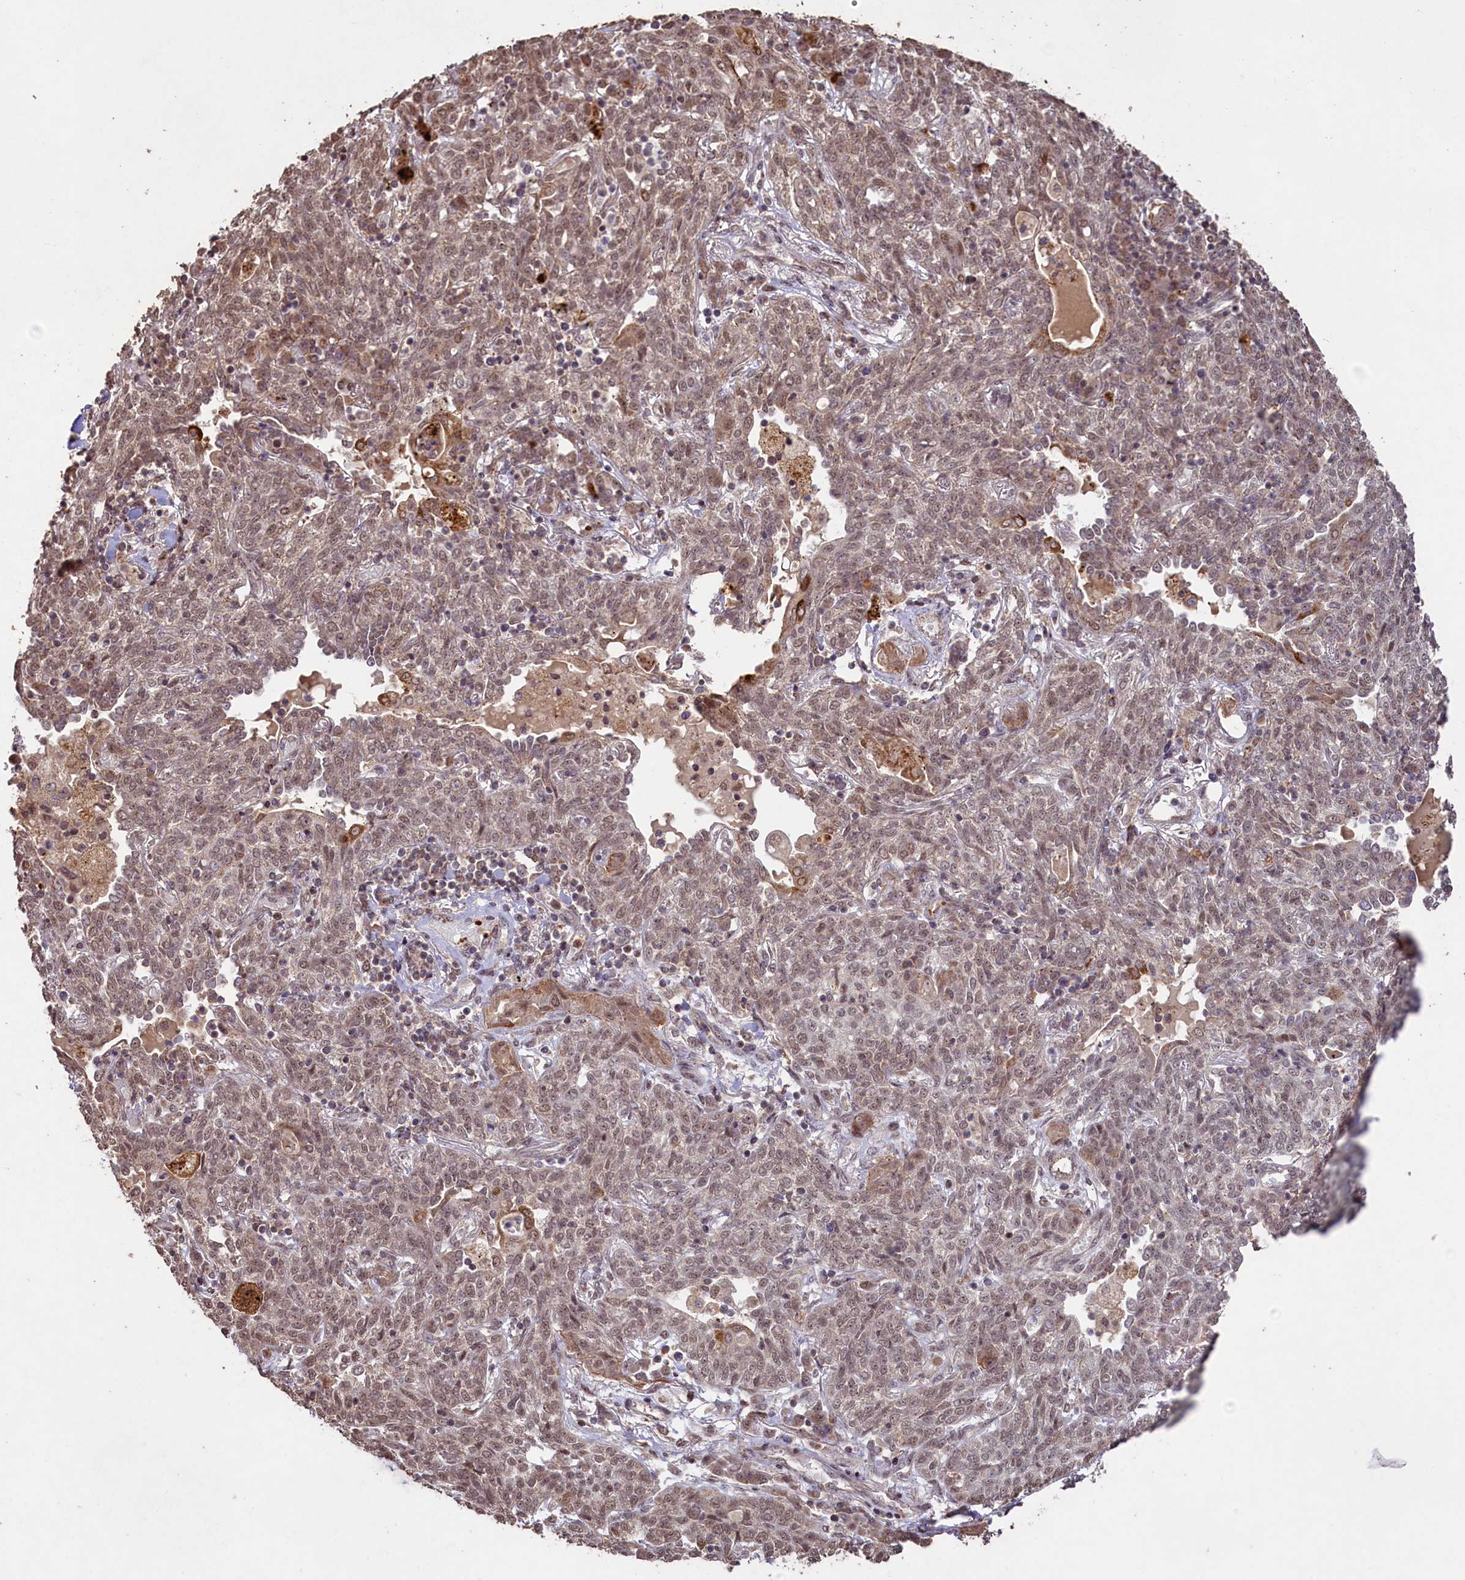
{"staining": {"intensity": "weak", "quantity": ">75%", "location": "cytoplasmic/membranous,nuclear"}, "tissue": "lung cancer", "cell_type": "Tumor cells", "image_type": "cancer", "snomed": [{"axis": "morphology", "description": "Squamous cell carcinoma, NOS"}, {"axis": "topography", "description": "Lung"}], "caption": "About >75% of tumor cells in human lung cancer (squamous cell carcinoma) show weak cytoplasmic/membranous and nuclear protein expression as visualized by brown immunohistochemical staining.", "gene": "SHPRH", "patient": {"sex": "female", "age": 70}}